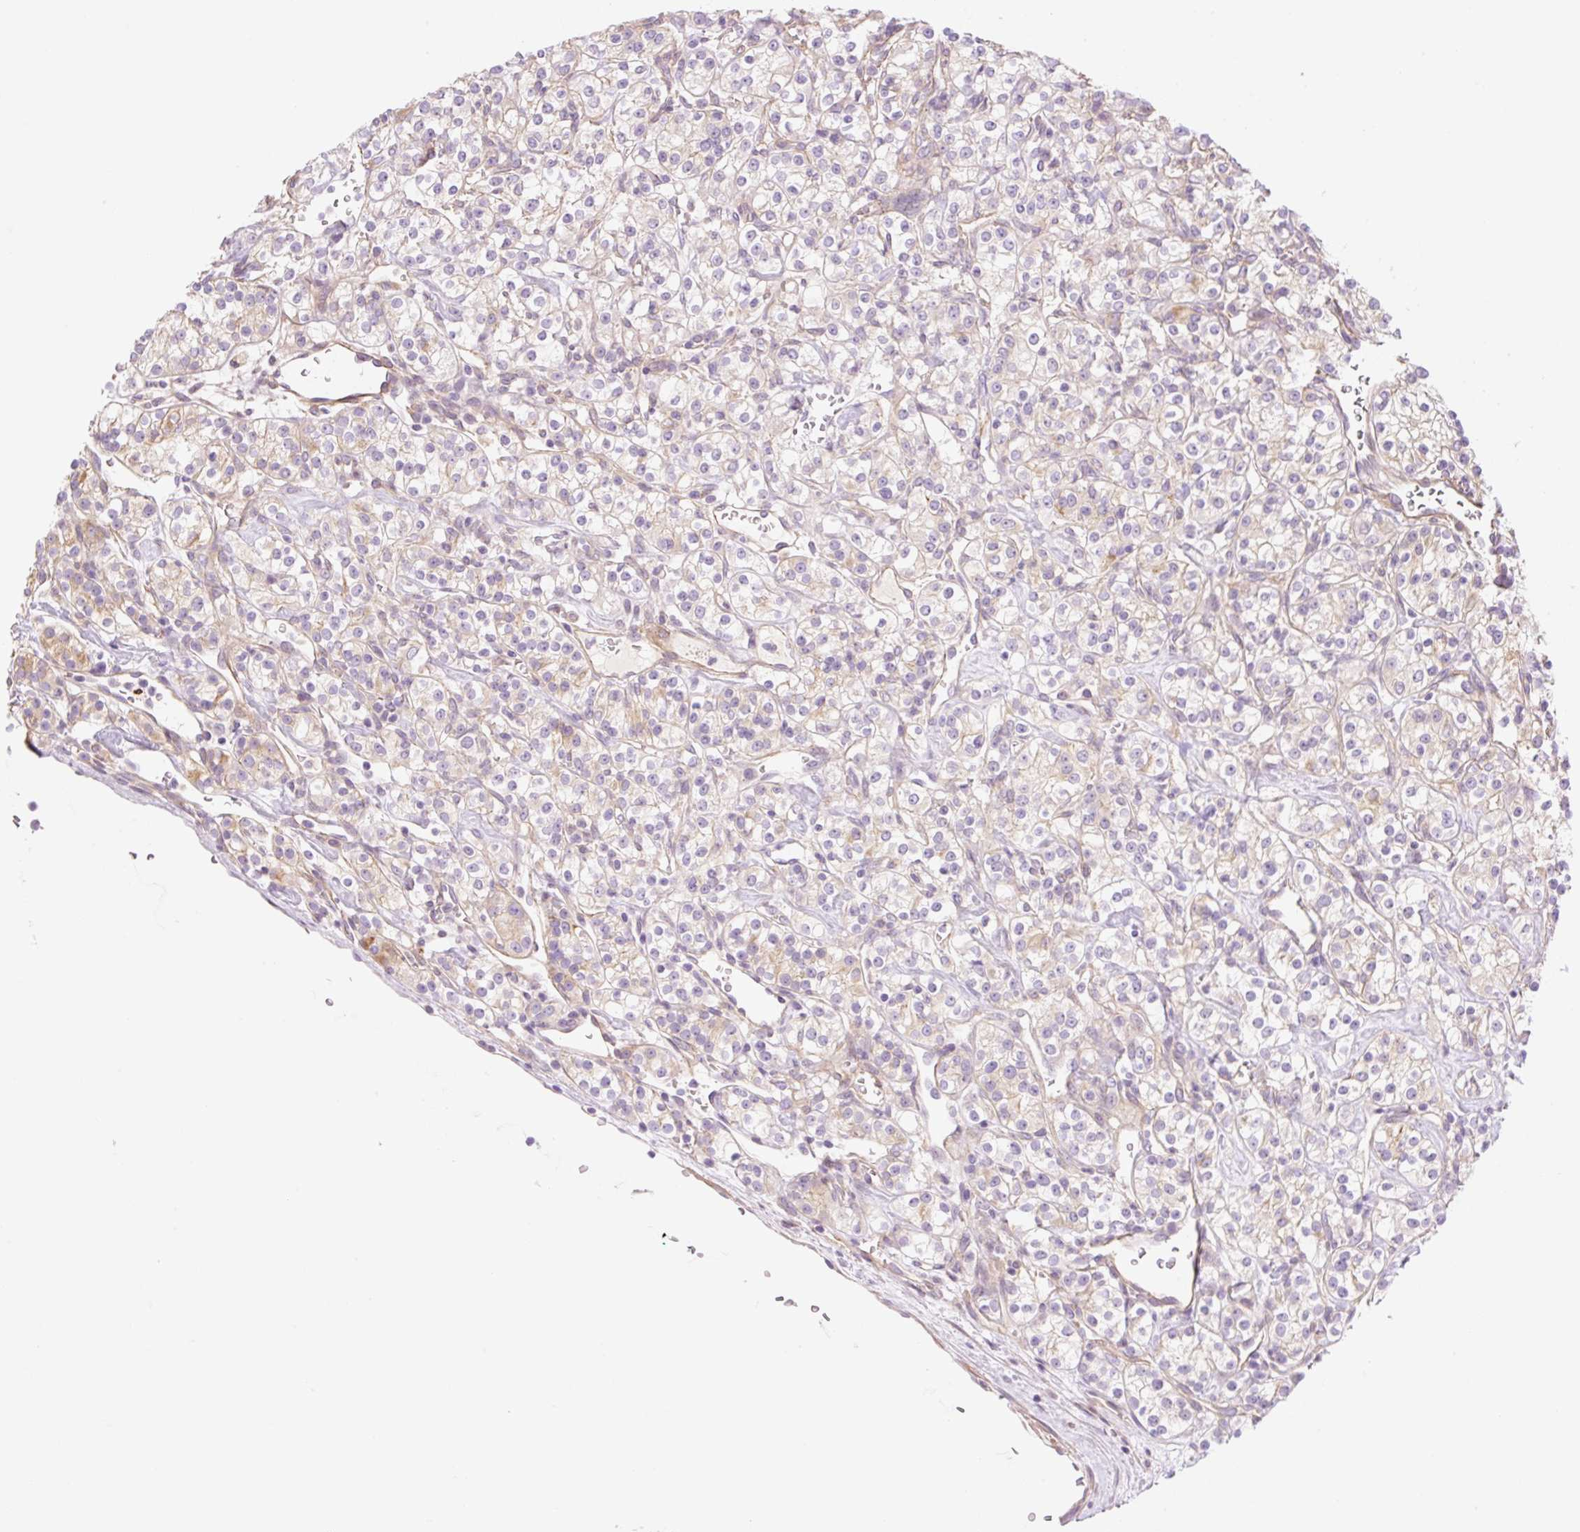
{"staining": {"intensity": "weak", "quantity": "<25%", "location": "cytoplasmic/membranous"}, "tissue": "renal cancer", "cell_type": "Tumor cells", "image_type": "cancer", "snomed": [{"axis": "morphology", "description": "Adenocarcinoma, NOS"}, {"axis": "topography", "description": "Kidney"}], "caption": "High power microscopy micrograph of an immunohistochemistry histopathology image of adenocarcinoma (renal), revealing no significant positivity in tumor cells.", "gene": "NLRP5", "patient": {"sex": "male", "age": 77}}